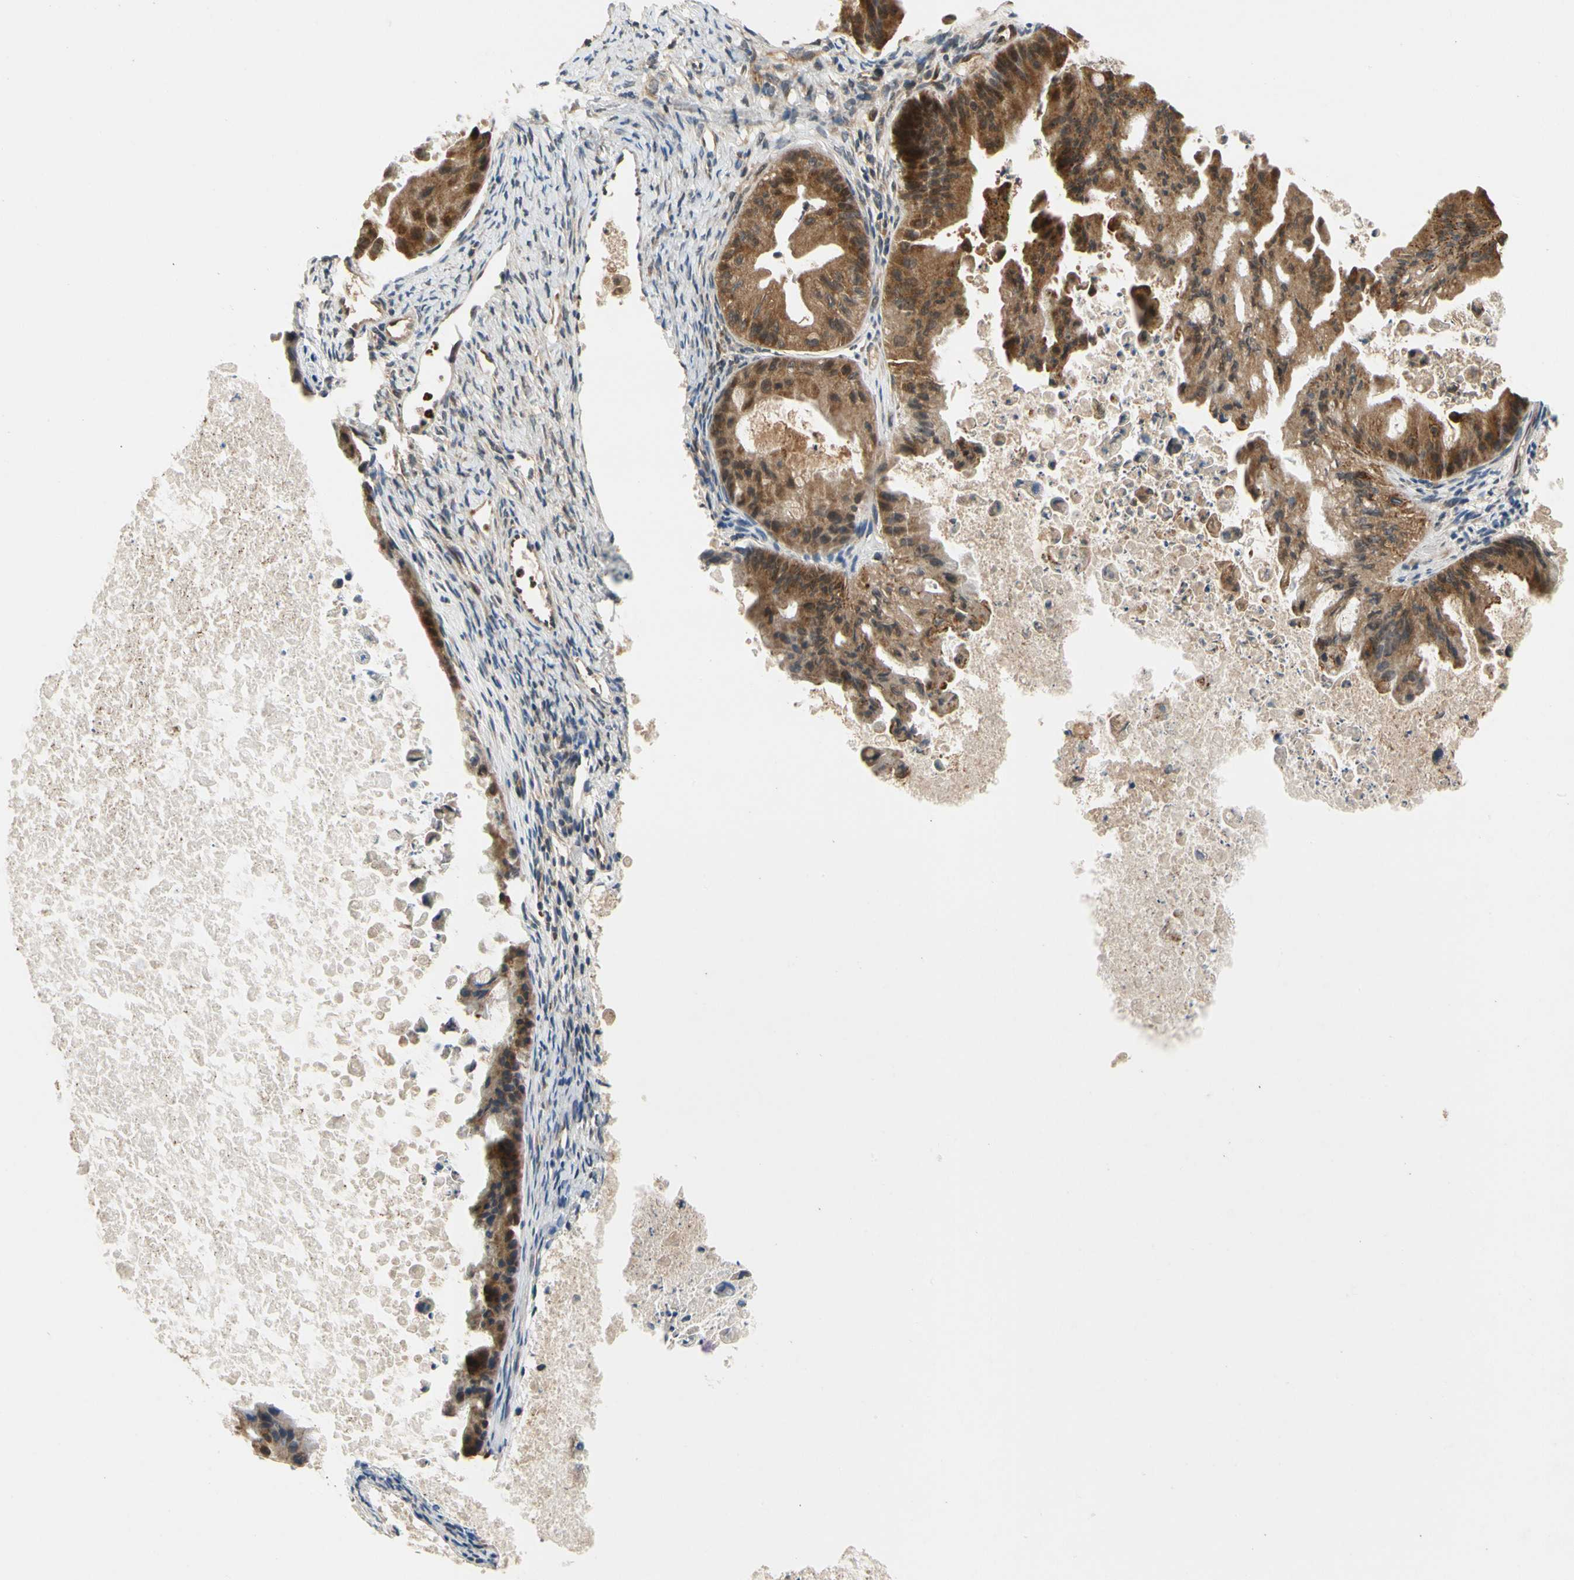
{"staining": {"intensity": "strong", "quantity": ">75%", "location": "cytoplasmic/membranous"}, "tissue": "ovarian cancer", "cell_type": "Tumor cells", "image_type": "cancer", "snomed": [{"axis": "morphology", "description": "Cystadenocarcinoma, mucinous, NOS"}, {"axis": "topography", "description": "Ovary"}], "caption": "Immunohistochemical staining of human ovarian cancer exhibits high levels of strong cytoplasmic/membranous positivity in approximately >75% of tumor cells. (DAB (3,3'-diaminobenzidine) IHC with brightfield microscopy, high magnification).", "gene": "TDRP", "patient": {"sex": "female", "age": 37}}